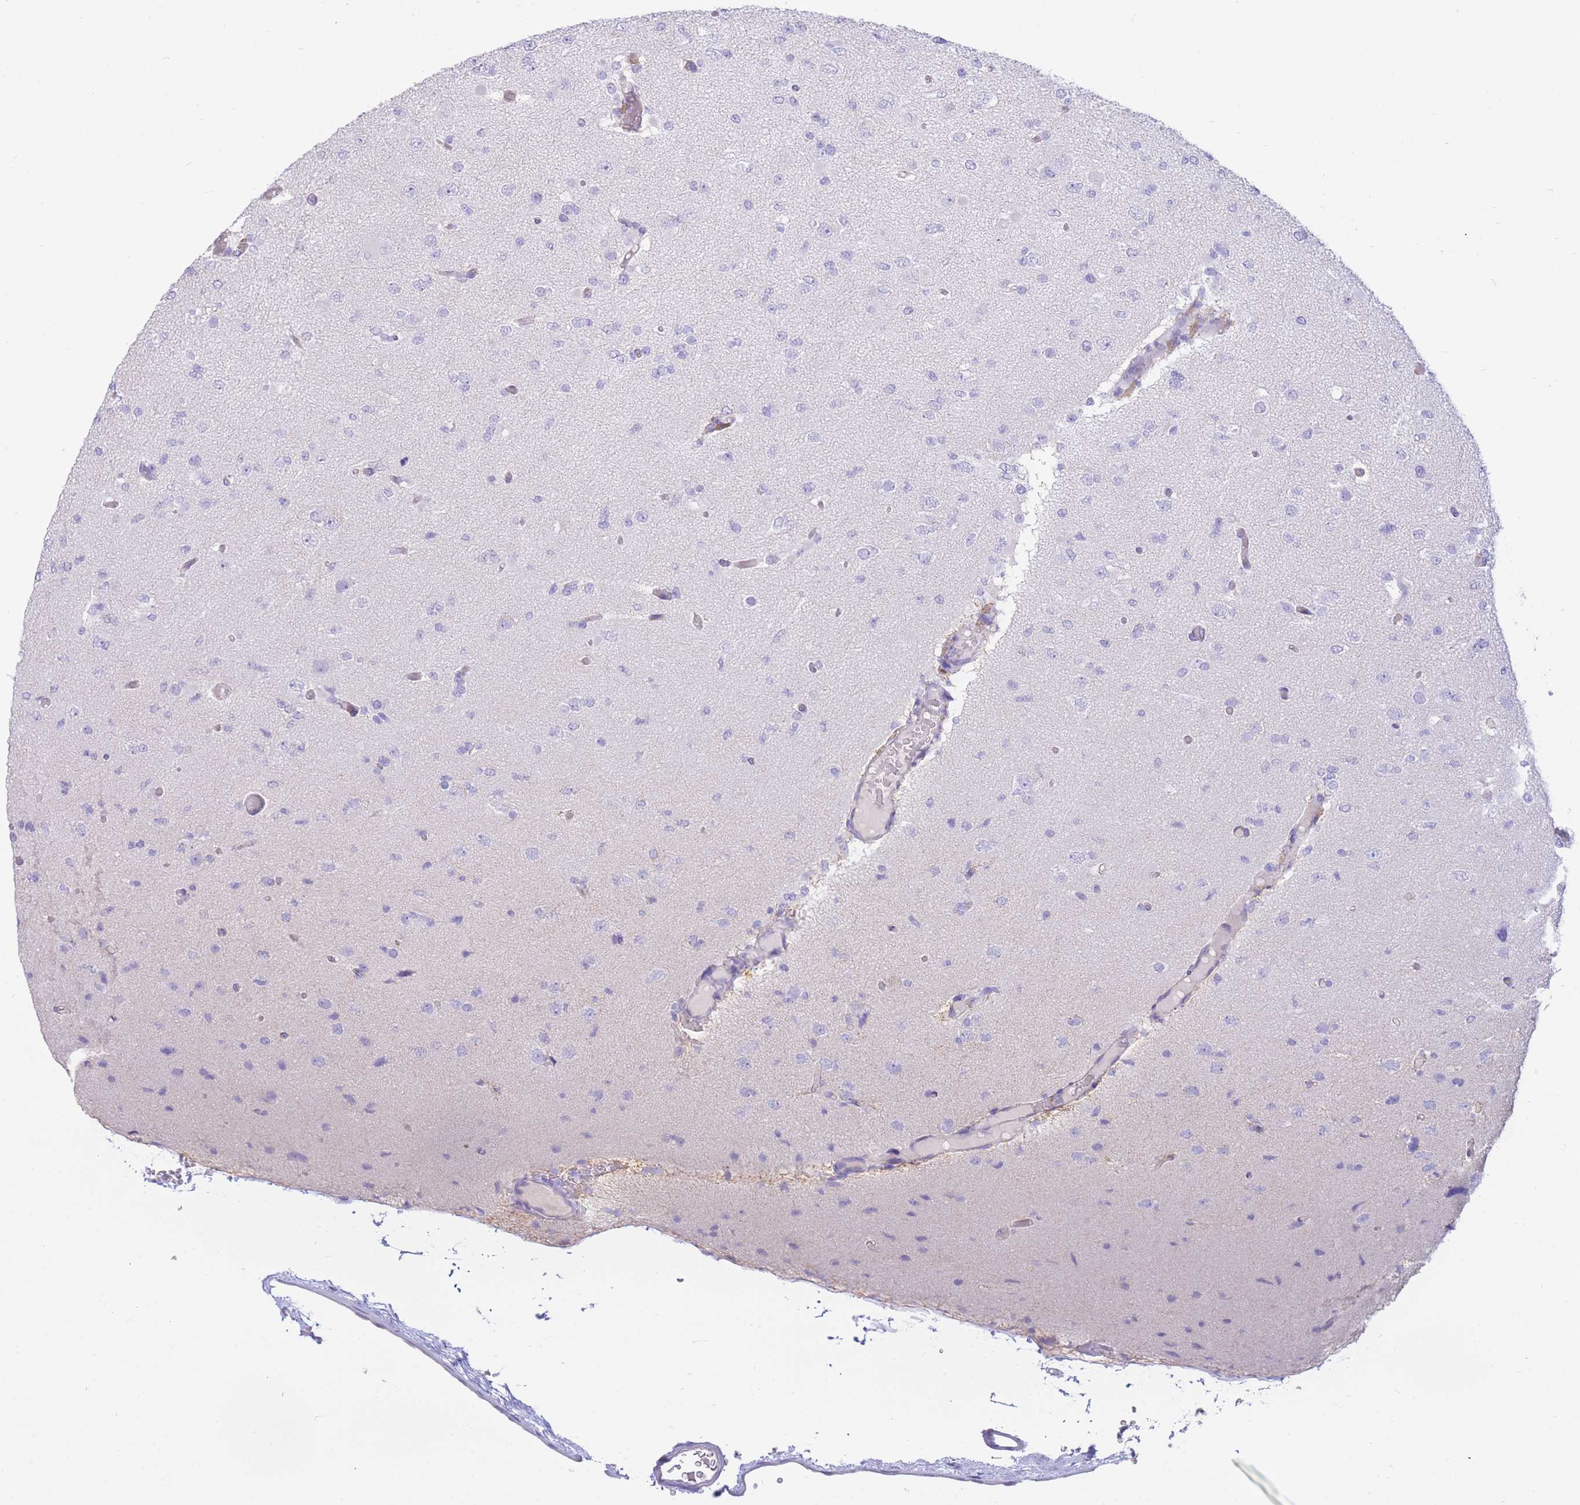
{"staining": {"intensity": "negative", "quantity": "none", "location": "none"}, "tissue": "glioma", "cell_type": "Tumor cells", "image_type": "cancer", "snomed": [{"axis": "morphology", "description": "Glioma, malignant, Low grade"}, {"axis": "topography", "description": "Brain"}], "caption": "Tumor cells show no significant protein expression in malignant glioma (low-grade). (Immunohistochemistry (ihc), brightfield microscopy, high magnification).", "gene": "SULT1A1", "patient": {"sex": "female", "age": 22}}